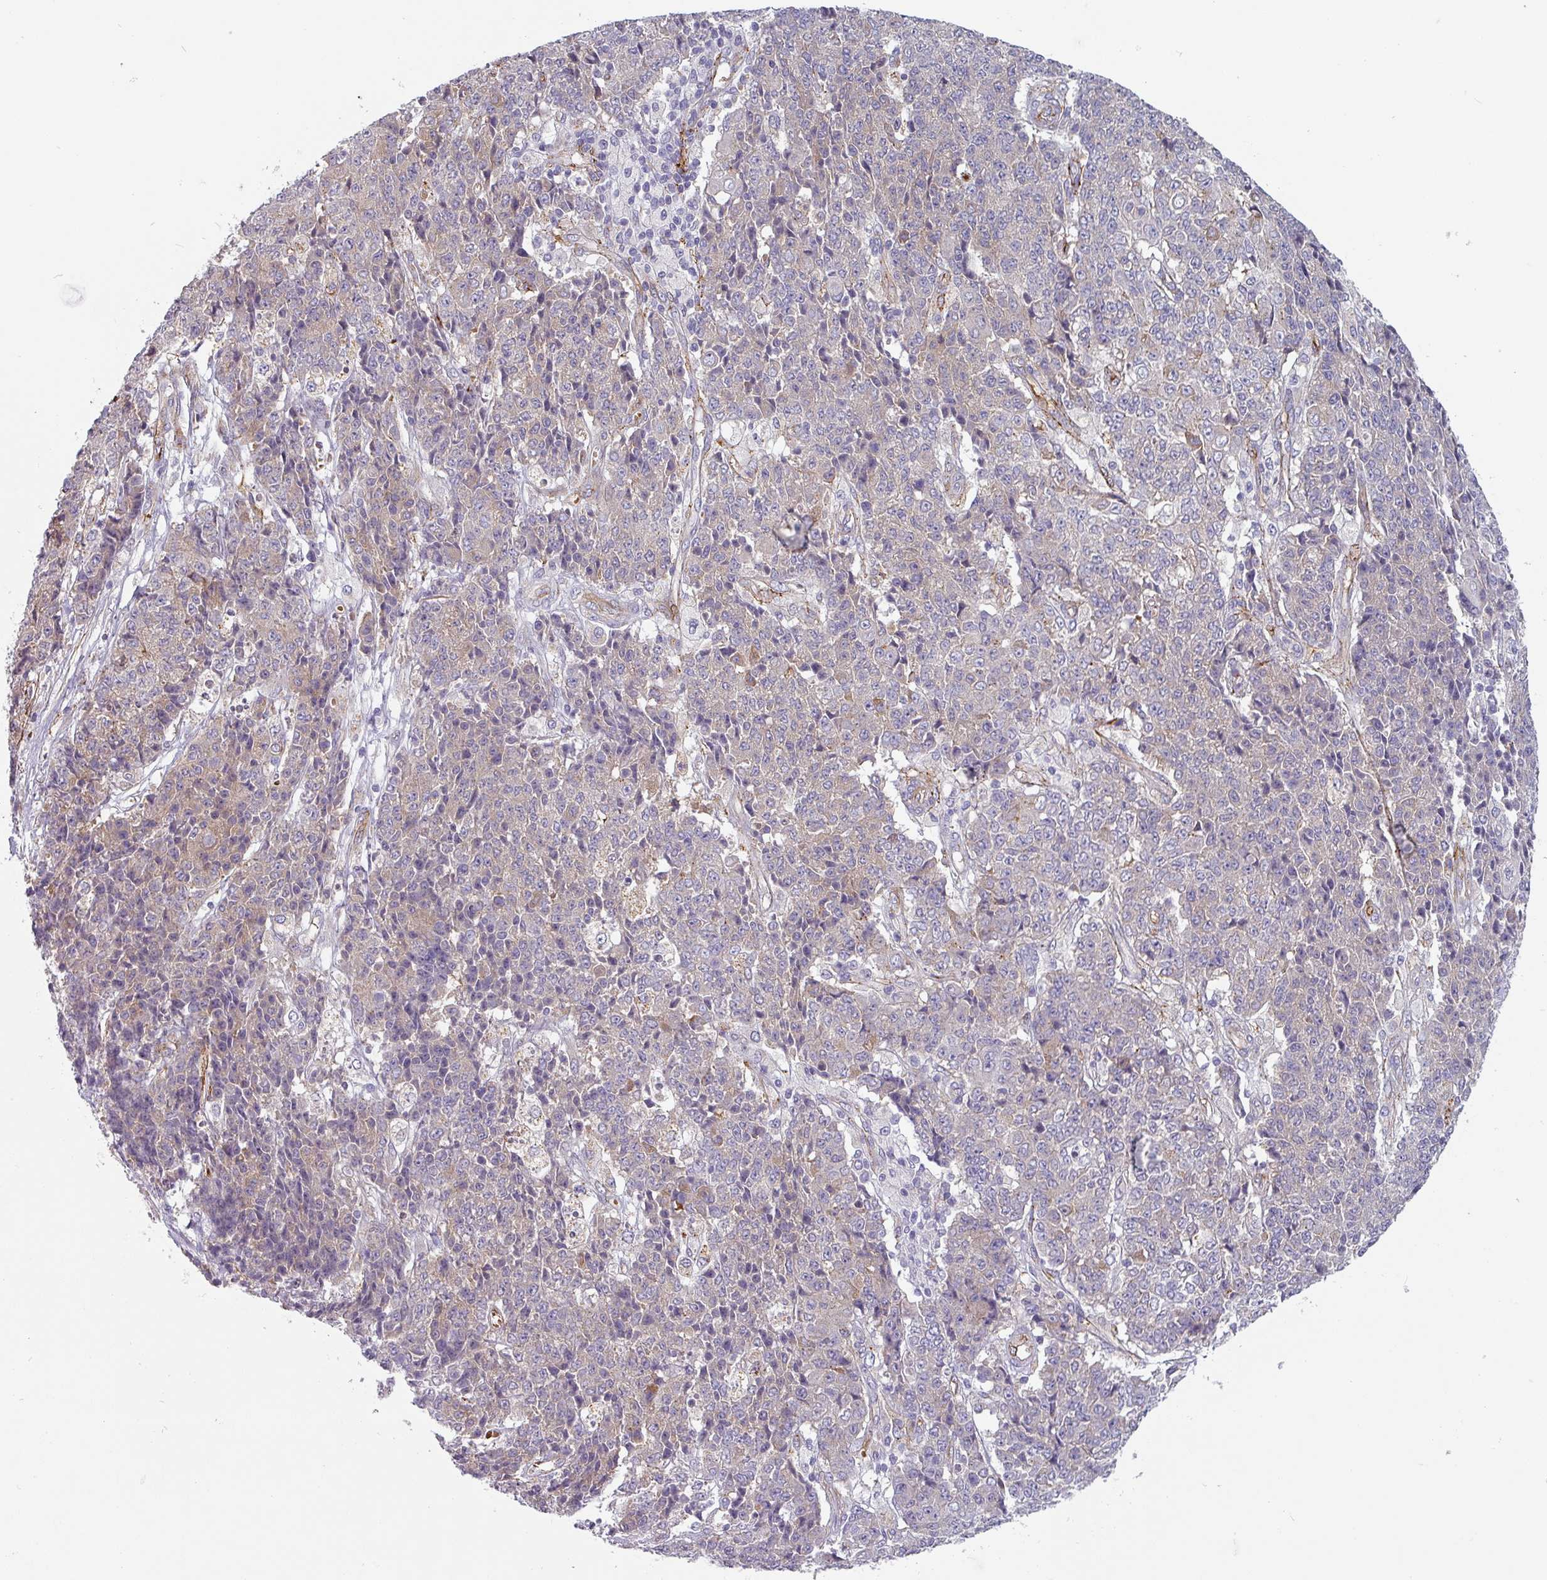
{"staining": {"intensity": "negative", "quantity": "none", "location": "none"}, "tissue": "ovarian cancer", "cell_type": "Tumor cells", "image_type": "cancer", "snomed": [{"axis": "morphology", "description": "Carcinoma, endometroid"}, {"axis": "topography", "description": "Ovary"}], "caption": "This is a photomicrograph of immunohistochemistry (IHC) staining of ovarian cancer, which shows no positivity in tumor cells.", "gene": "PRODH2", "patient": {"sex": "female", "age": 42}}